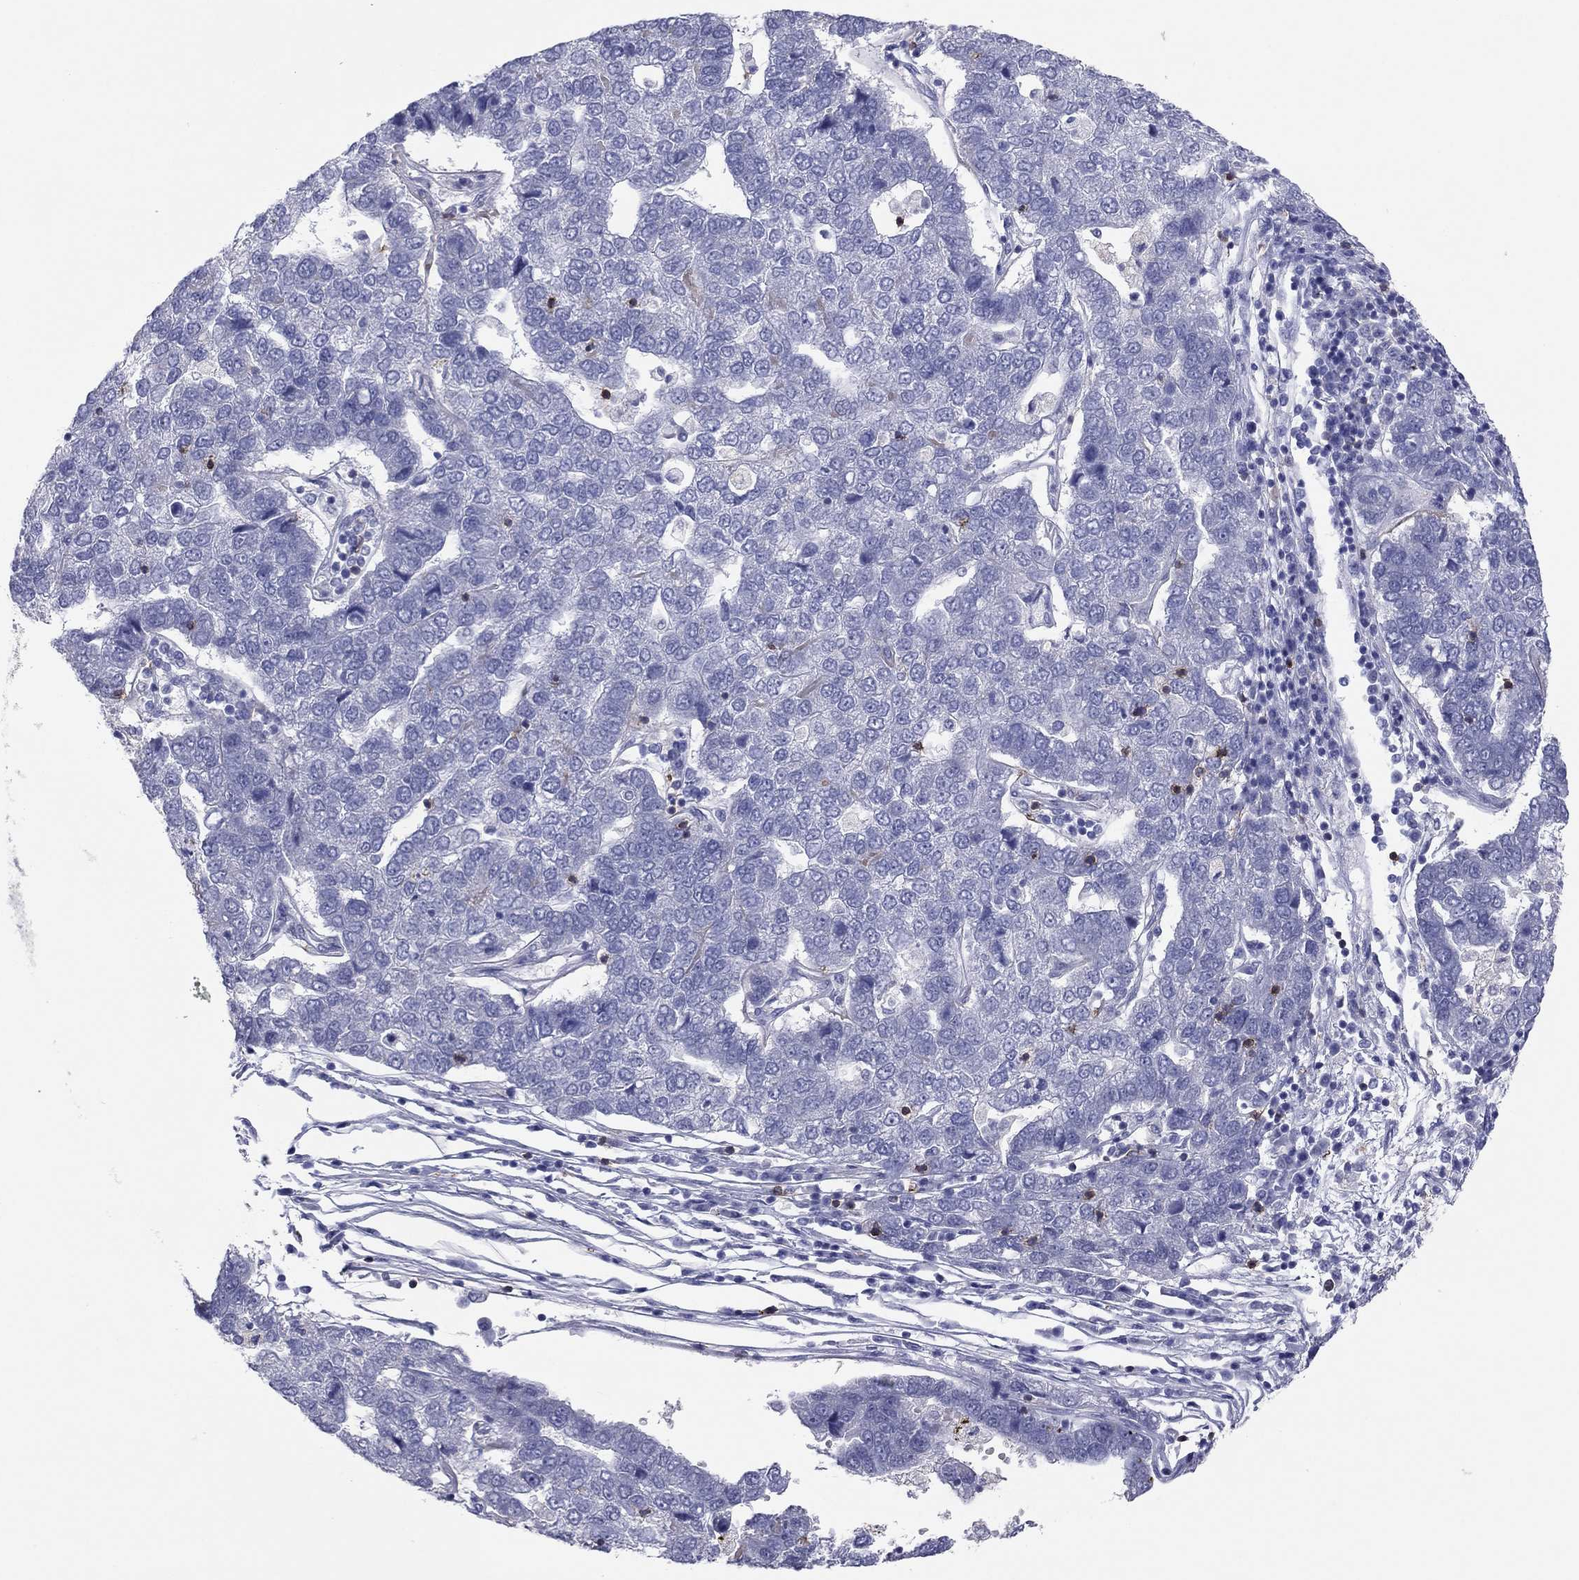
{"staining": {"intensity": "negative", "quantity": "none", "location": "none"}, "tissue": "pancreatic cancer", "cell_type": "Tumor cells", "image_type": "cancer", "snomed": [{"axis": "morphology", "description": "Adenocarcinoma, NOS"}, {"axis": "topography", "description": "Pancreas"}], "caption": "The photomicrograph demonstrates no significant positivity in tumor cells of adenocarcinoma (pancreatic).", "gene": "ITGAE", "patient": {"sex": "female", "age": 61}}